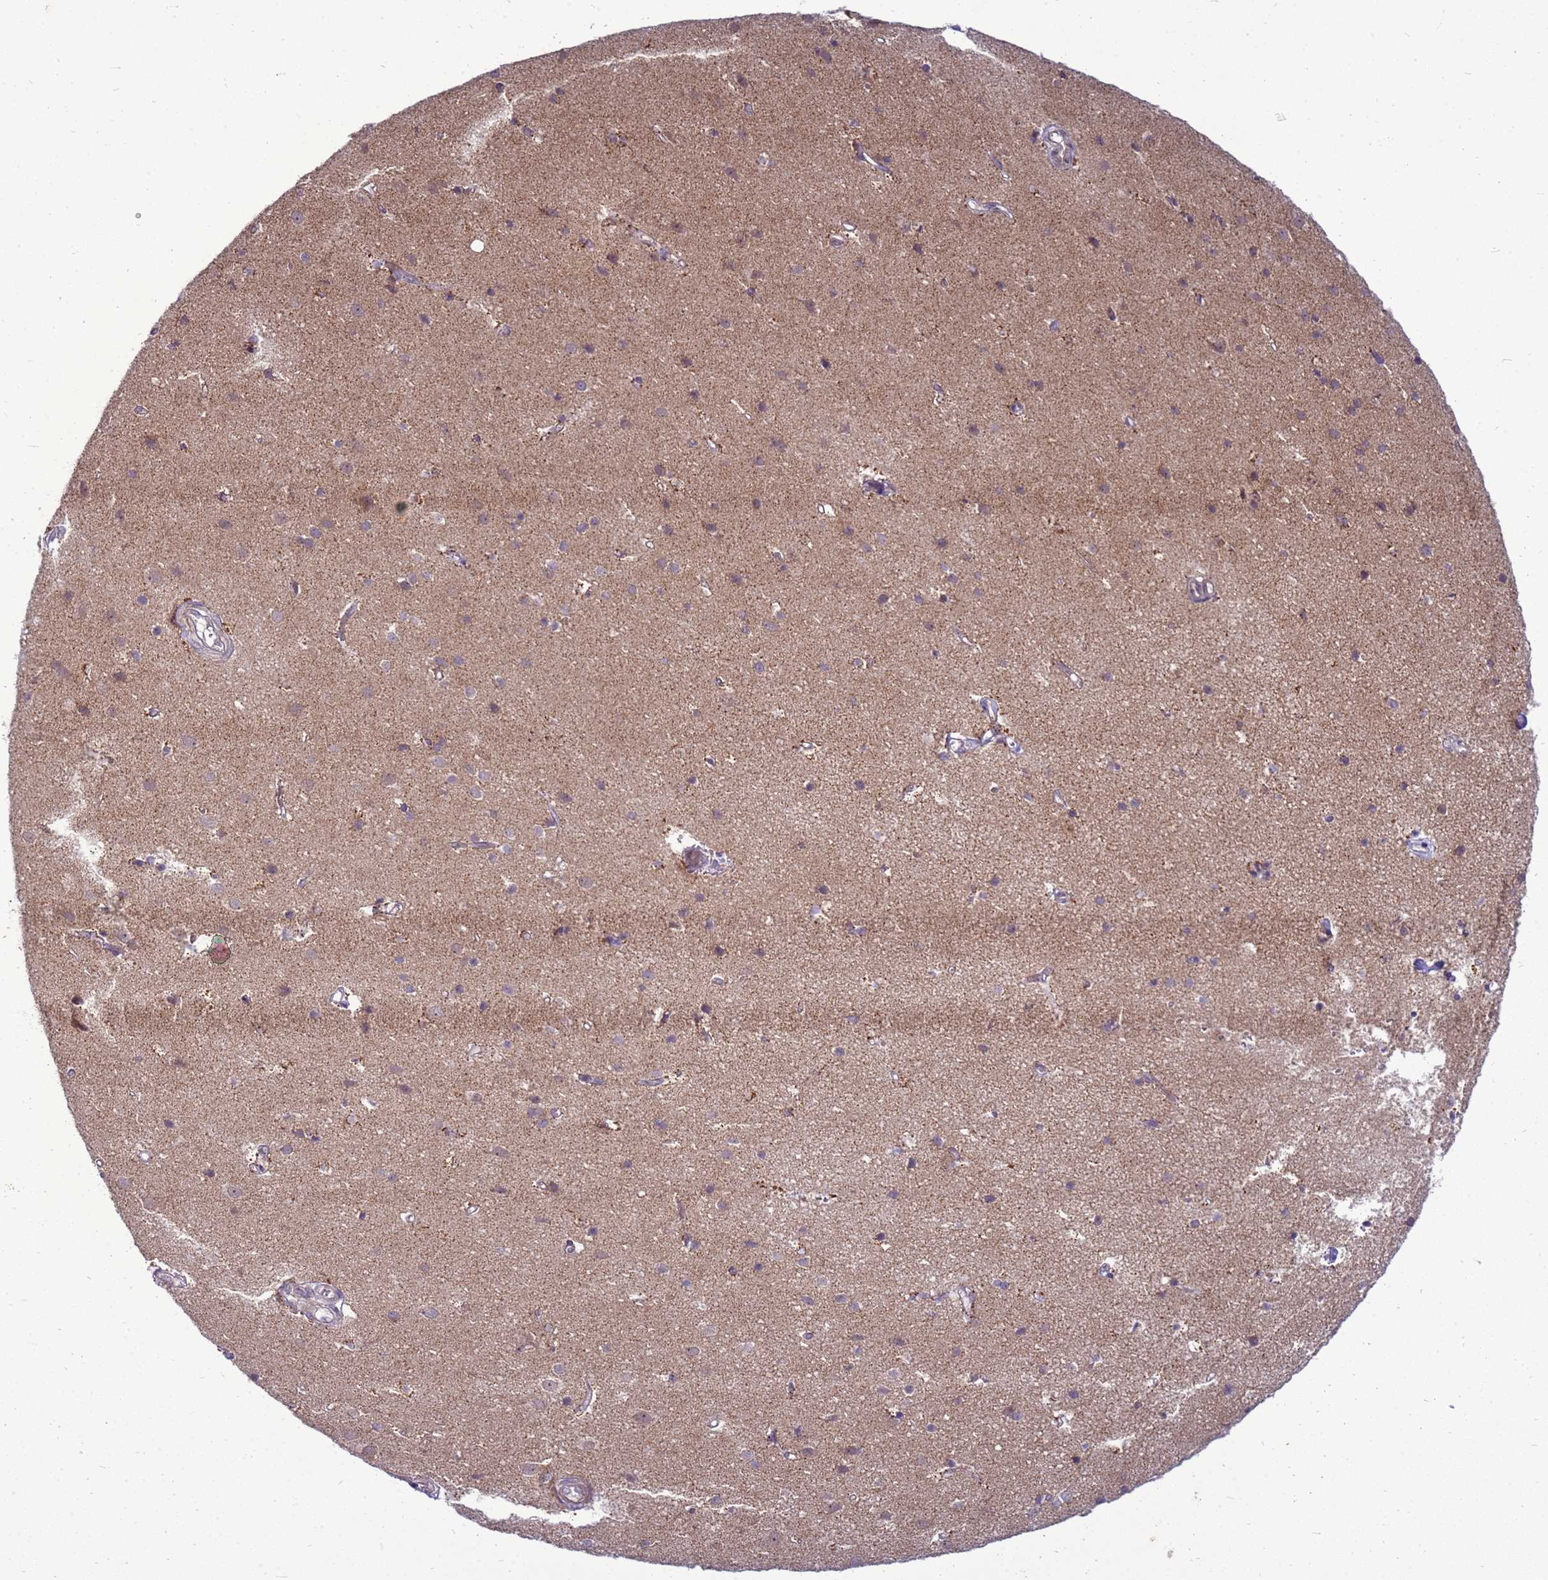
{"staining": {"intensity": "moderate", "quantity": "<25%", "location": "cytoplasmic/membranous"}, "tissue": "cerebral cortex", "cell_type": "Endothelial cells", "image_type": "normal", "snomed": [{"axis": "morphology", "description": "Normal tissue, NOS"}, {"axis": "topography", "description": "Cerebral cortex"}], "caption": "Protein expression analysis of benign cerebral cortex displays moderate cytoplasmic/membranous staining in about <25% of endothelial cells. (Brightfield microscopy of DAB IHC at high magnification).", "gene": "C12orf43", "patient": {"sex": "male", "age": 54}}